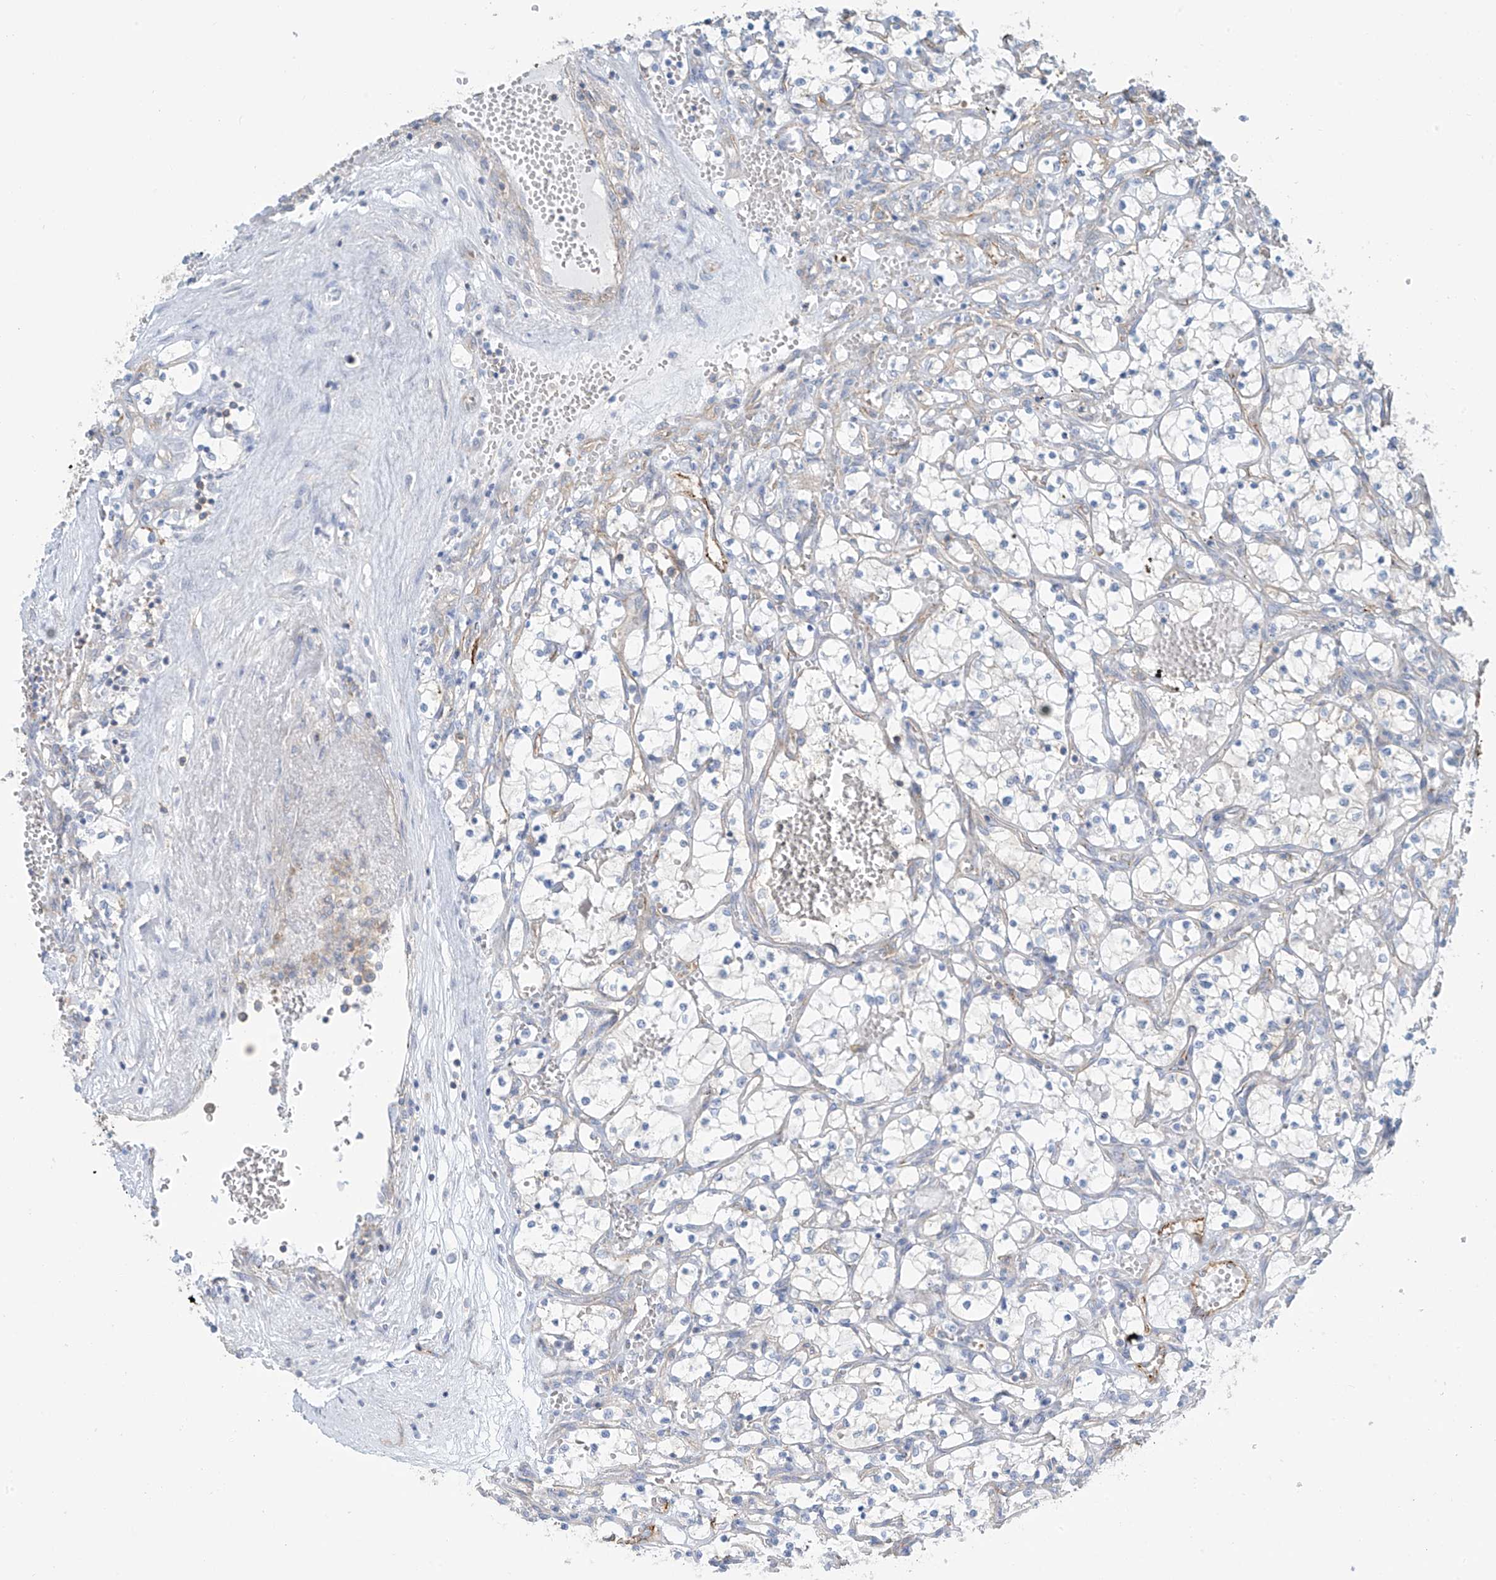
{"staining": {"intensity": "negative", "quantity": "none", "location": "none"}, "tissue": "renal cancer", "cell_type": "Tumor cells", "image_type": "cancer", "snomed": [{"axis": "morphology", "description": "Adenocarcinoma, NOS"}, {"axis": "topography", "description": "Kidney"}], "caption": "Immunohistochemistry (IHC) micrograph of renal cancer stained for a protein (brown), which demonstrates no positivity in tumor cells.", "gene": "ZNF846", "patient": {"sex": "female", "age": 69}}